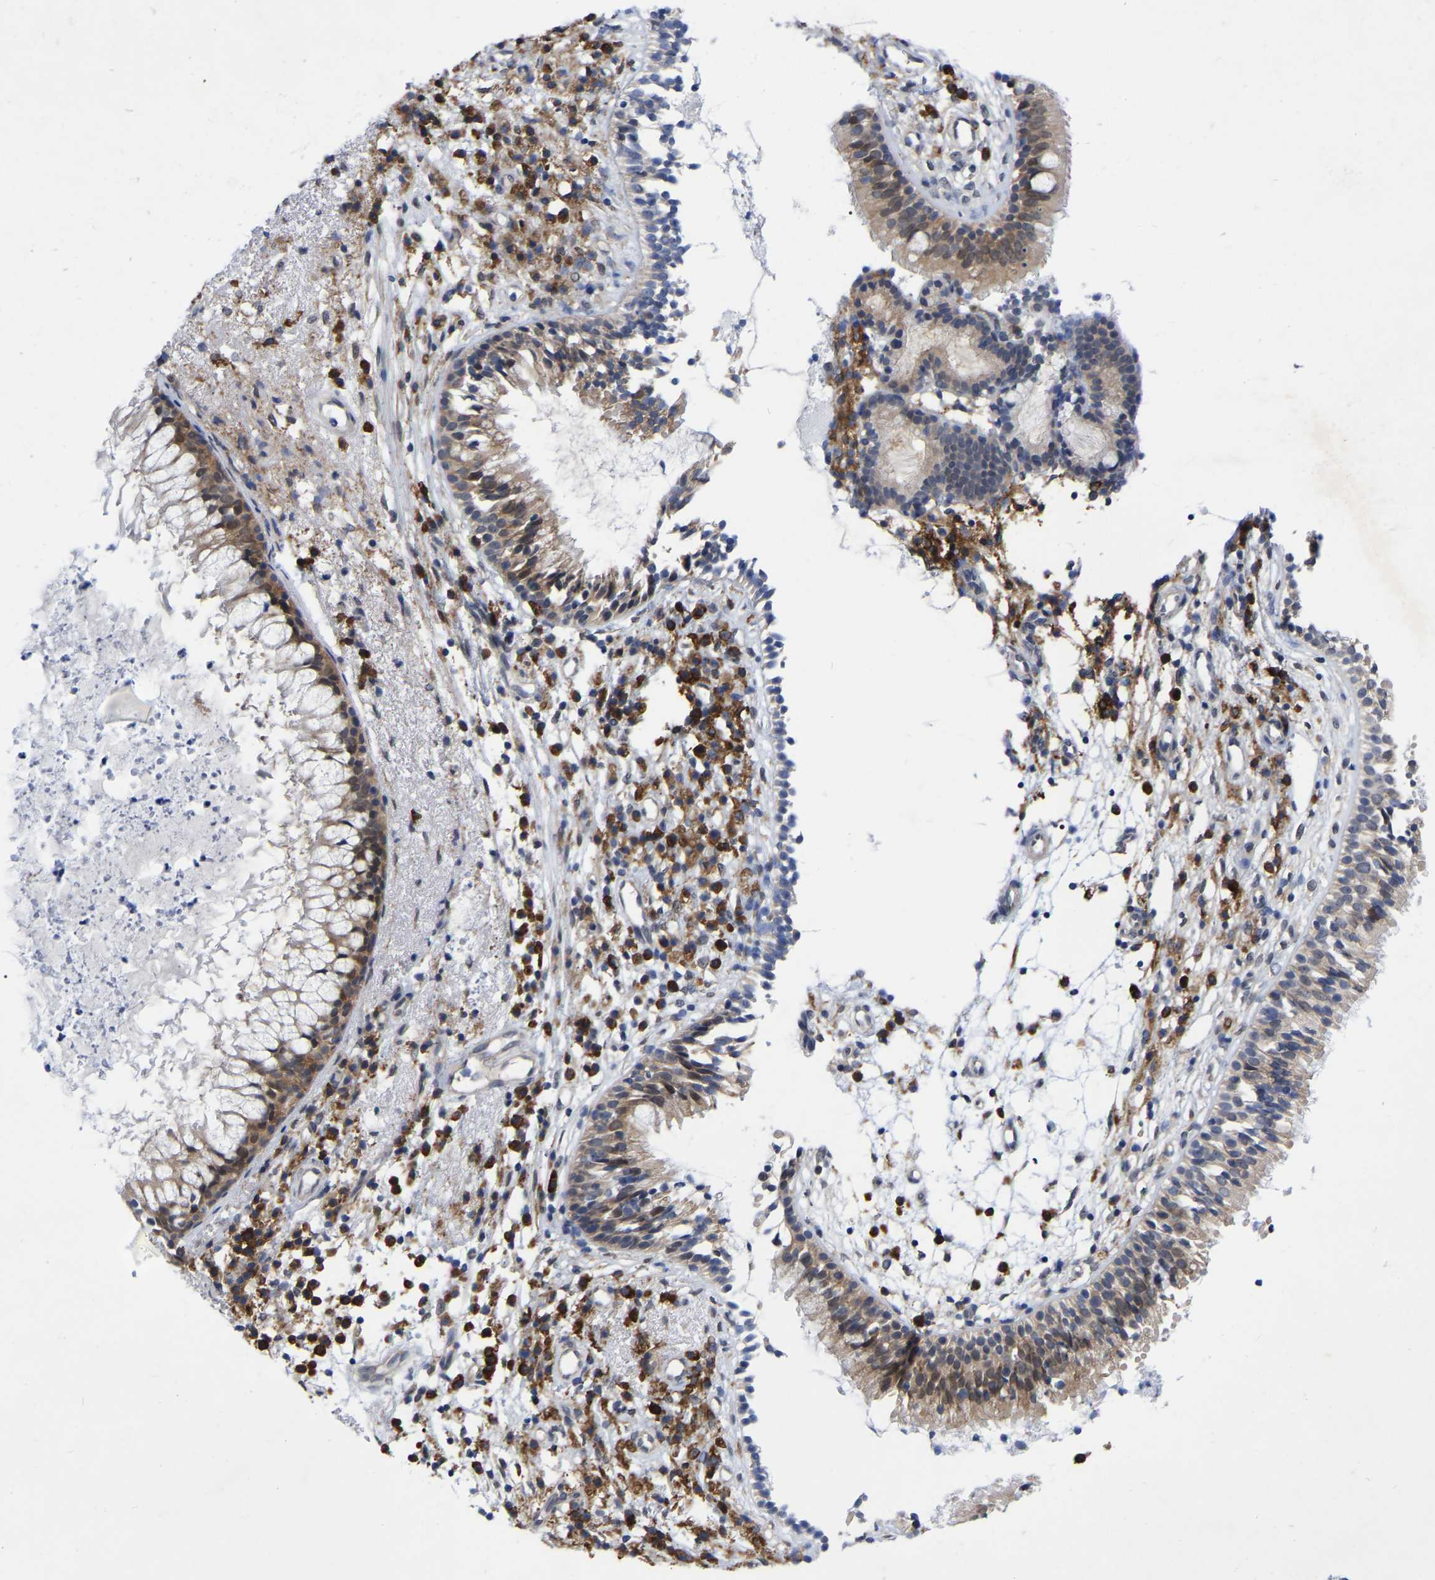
{"staining": {"intensity": "moderate", "quantity": "25%-75%", "location": "cytoplasmic/membranous"}, "tissue": "nasopharynx", "cell_type": "Respiratory epithelial cells", "image_type": "normal", "snomed": [{"axis": "morphology", "description": "Normal tissue, NOS"}, {"axis": "topography", "description": "Nasopharynx"}], "caption": "An image showing moderate cytoplasmic/membranous expression in approximately 25%-75% of respiratory epithelial cells in normal nasopharynx, as visualized by brown immunohistochemical staining.", "gene": "UBE4B", "patient": {"sex": "male", "age": 21}}